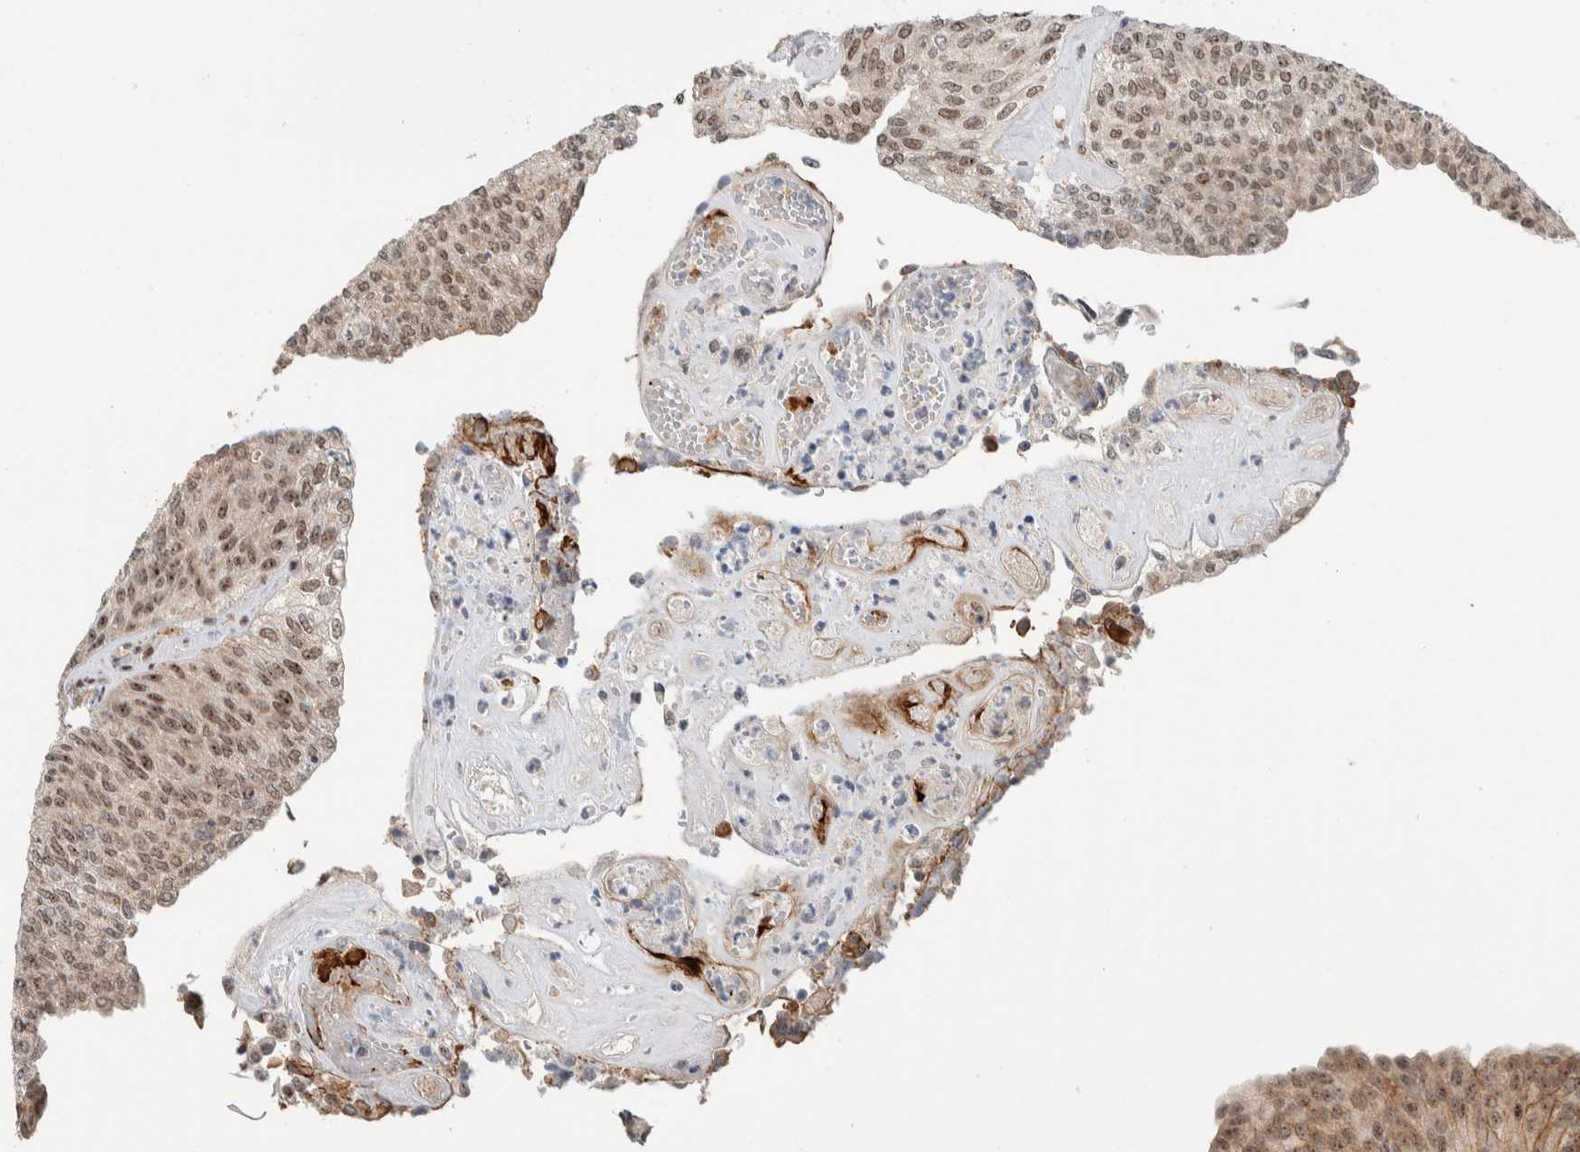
{"staining": {"intensity": "moderate", "quantity": ">75%", "location": "cytoplasmic/membranous,nuclear"}, "tissue": "urothelial cancer", "cell_type": "Tumor cells", "image_type": "cancer", "snomed": [{"axis": "morphology", "description": "Urothelial carcinoma, Low grade"}, {"axis": "topography", "description": "Urinary bladder"}], "caption": "Urothelial cancer was stained to show a protein in brown. There is medium levels of moderate cytoplasmic/membranous and nuclear expression in approximately >75% of tumor cells.", "gene": "ZFP91", "patient": {"sex": "female", "age": 79}}